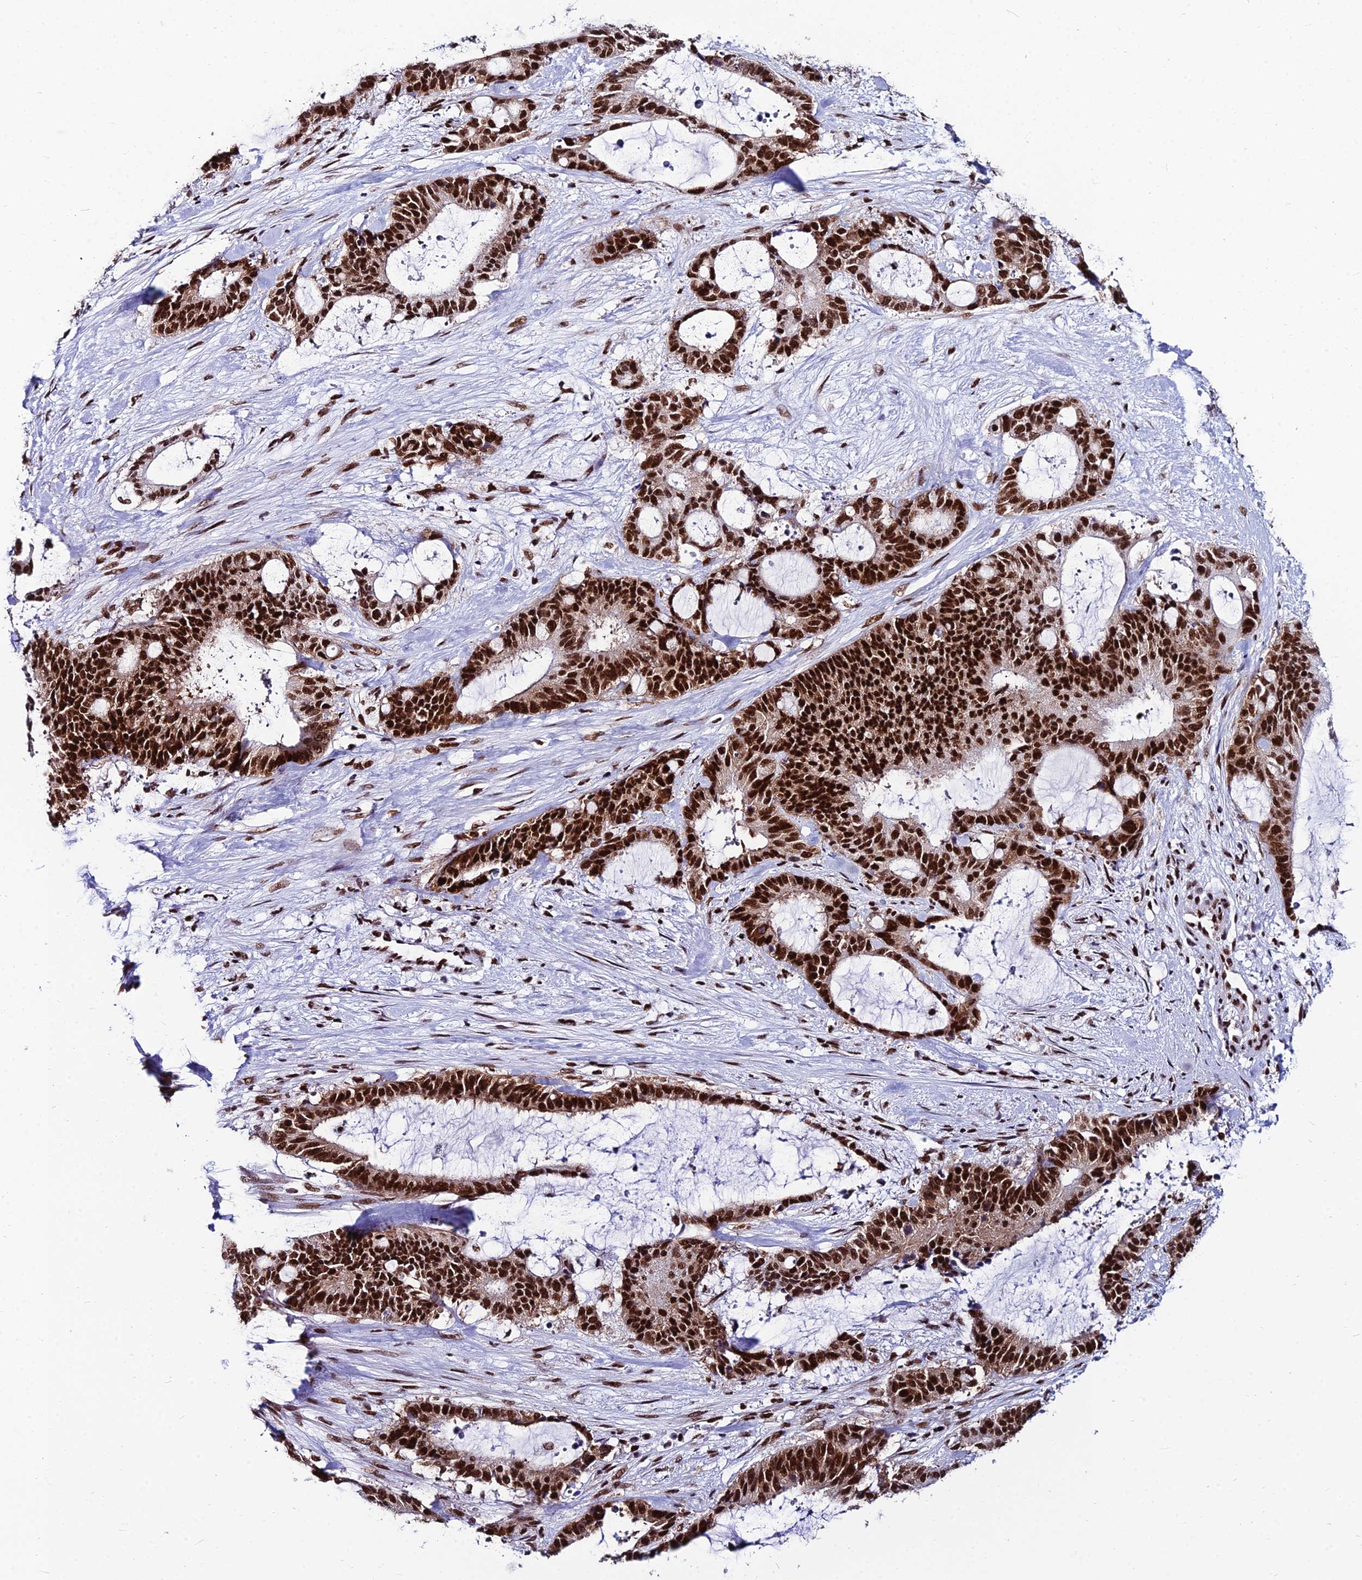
{"staining": {"intensity": "strong", "quantity": ">75%", "location": "nuclear"}, "tissue": "liver cancer", "cell_type": "Tumor cells", "image_type": "cancer", "snomed": [{"axis": "morphology", "description": "Normal tissue, NOS"}, {"axis": "morphology", "description": "Cholangiocarcinoma"}, {"axis": "topography", "description": "Liver"}, {"axis": "topography", "description": "Peripheral nerve tissue"}], "caption": "This is an image of IHC staining of liver cancer (cholangiocarcinoma), which shows strong expression in the nuclear of tumor cells.", "gene": "HNRNPH1", "patient": {"sex": "female", "age": 73}}